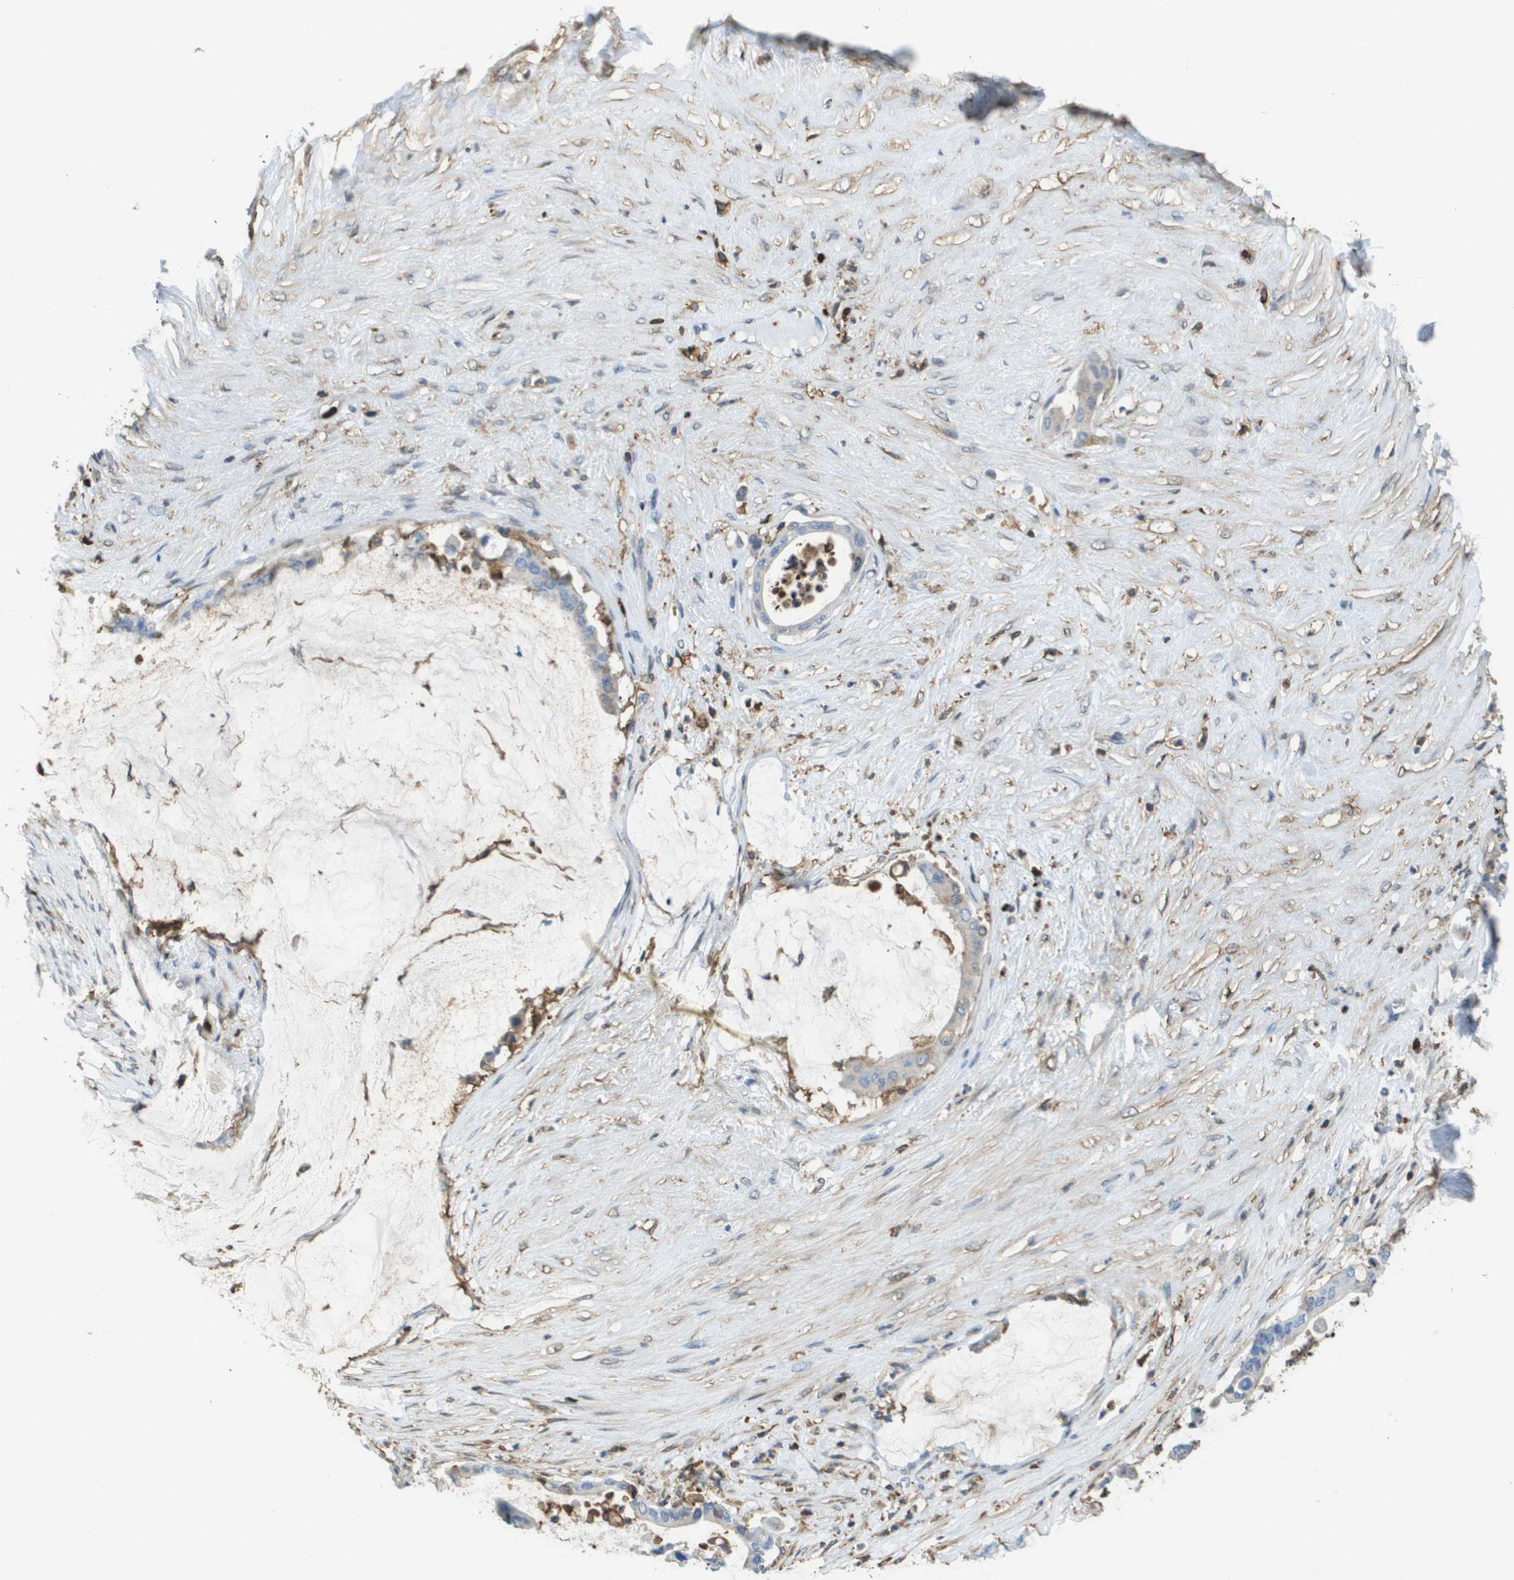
{"staining": {"intensity": "negative", "quantity": "none", "location": "none"}, "tissue": "pancreatic cancer", "cell_type": "Tumor cells", "image_type": "cancer", "snomed": [{"axis": "morphology", "description": "Adenocarcinoma, NOS"}, {"axis": "topography", "description": "Pancreas"}], "caption": "Tumor cells show no significant protein positivity in adenocarcinoma (pancreatic).", "gene": "PASK", "patient": {"sex": "male", "age": 41}}